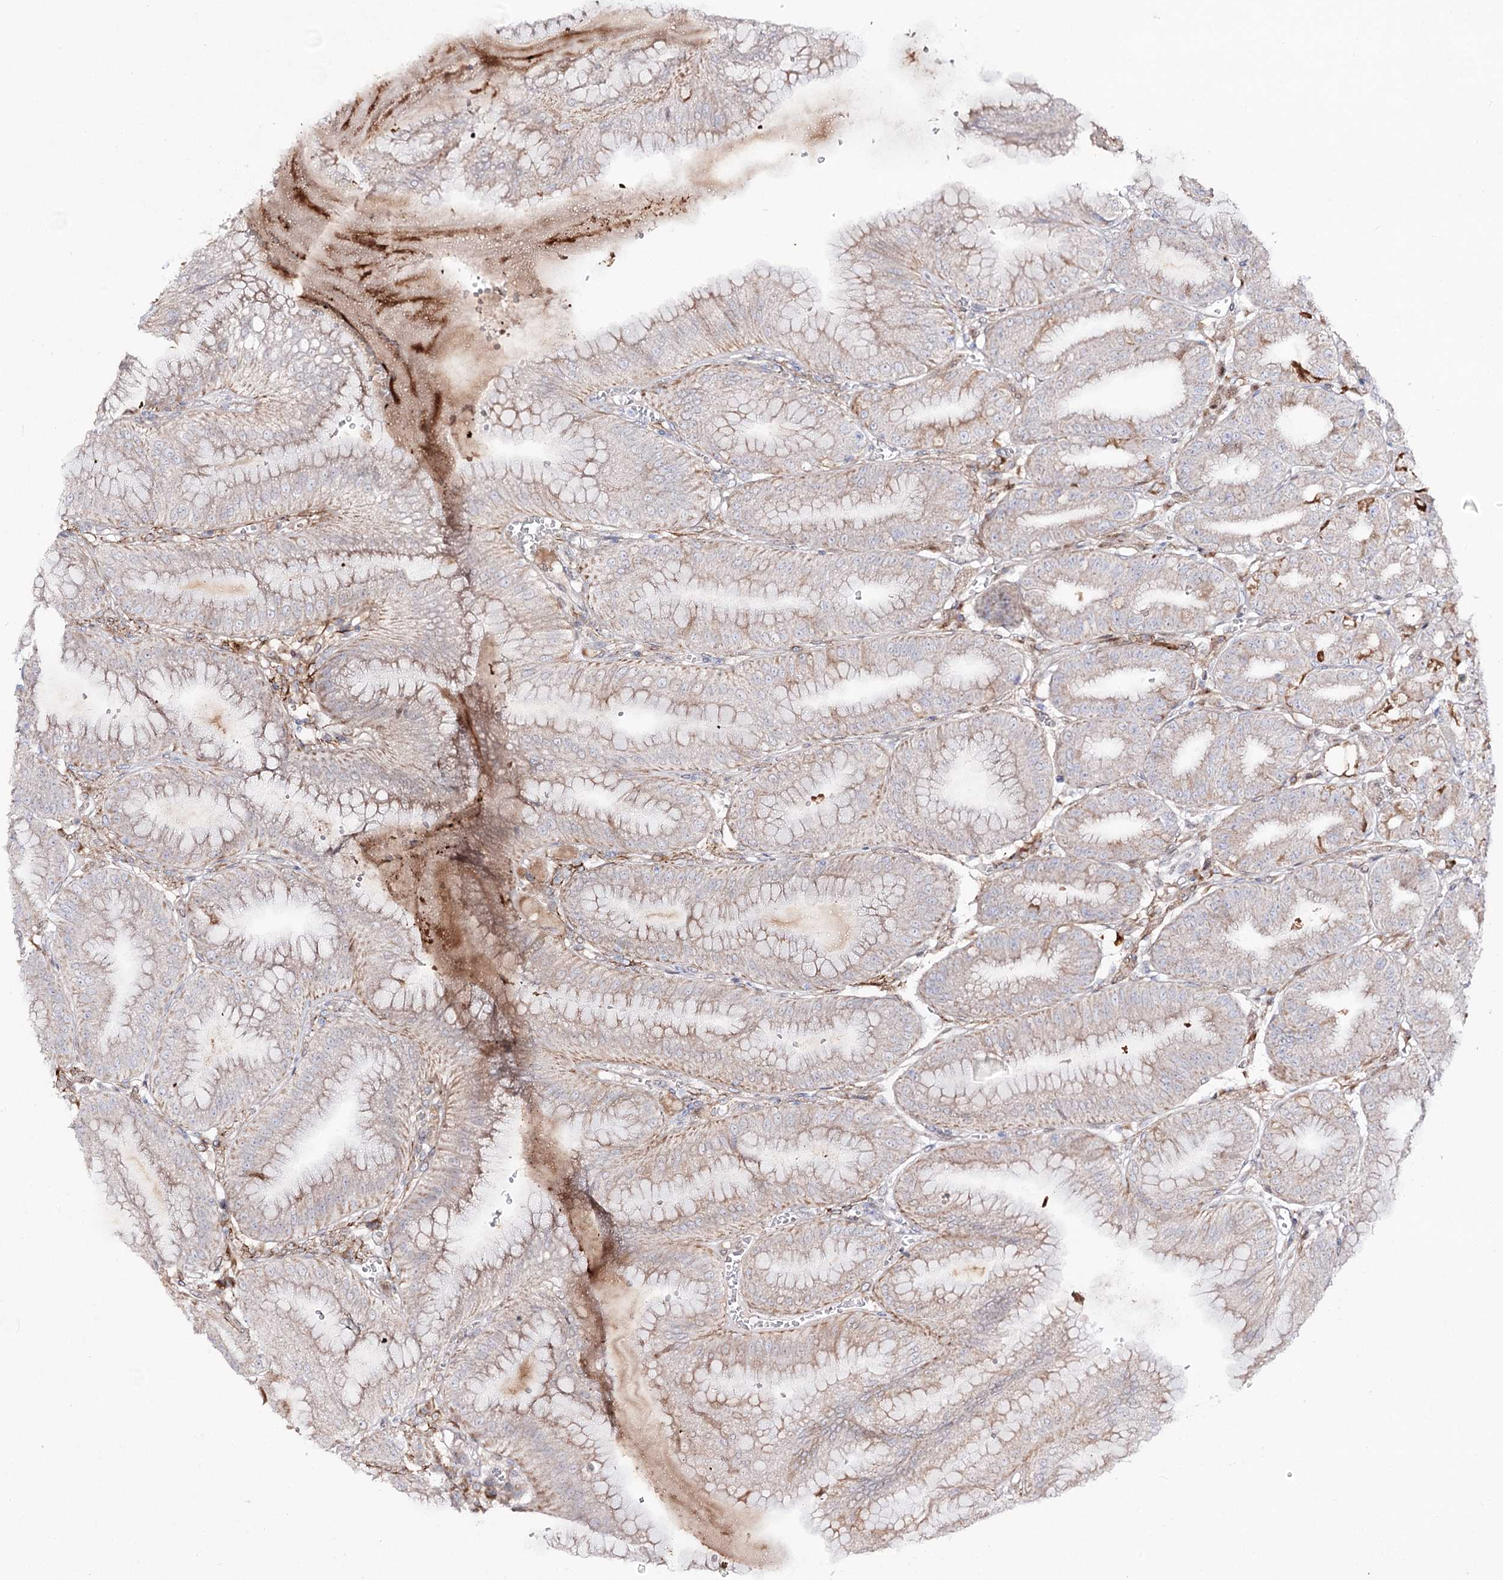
{"staining": {"intensity": "moderate", "quantity": "25%-75%", "location": "cytoplasmic/membranous"}, "tissue": "stomach", "cell_type": "Glandular cells", "image_type": "normal", "snomed": [{"axis": "morphology", "description": "Normal tissue, NOS"}, {"axis": "topography", "description": "Stomach, lower"}], "caption": "The image exhibits staining of benign stomach, revealing moderate cytoplasmic/membranous protein expression (brown color) within glandular cells.", "gene": "C11orf80", "patient": {"sex": "male", "age": 71}}